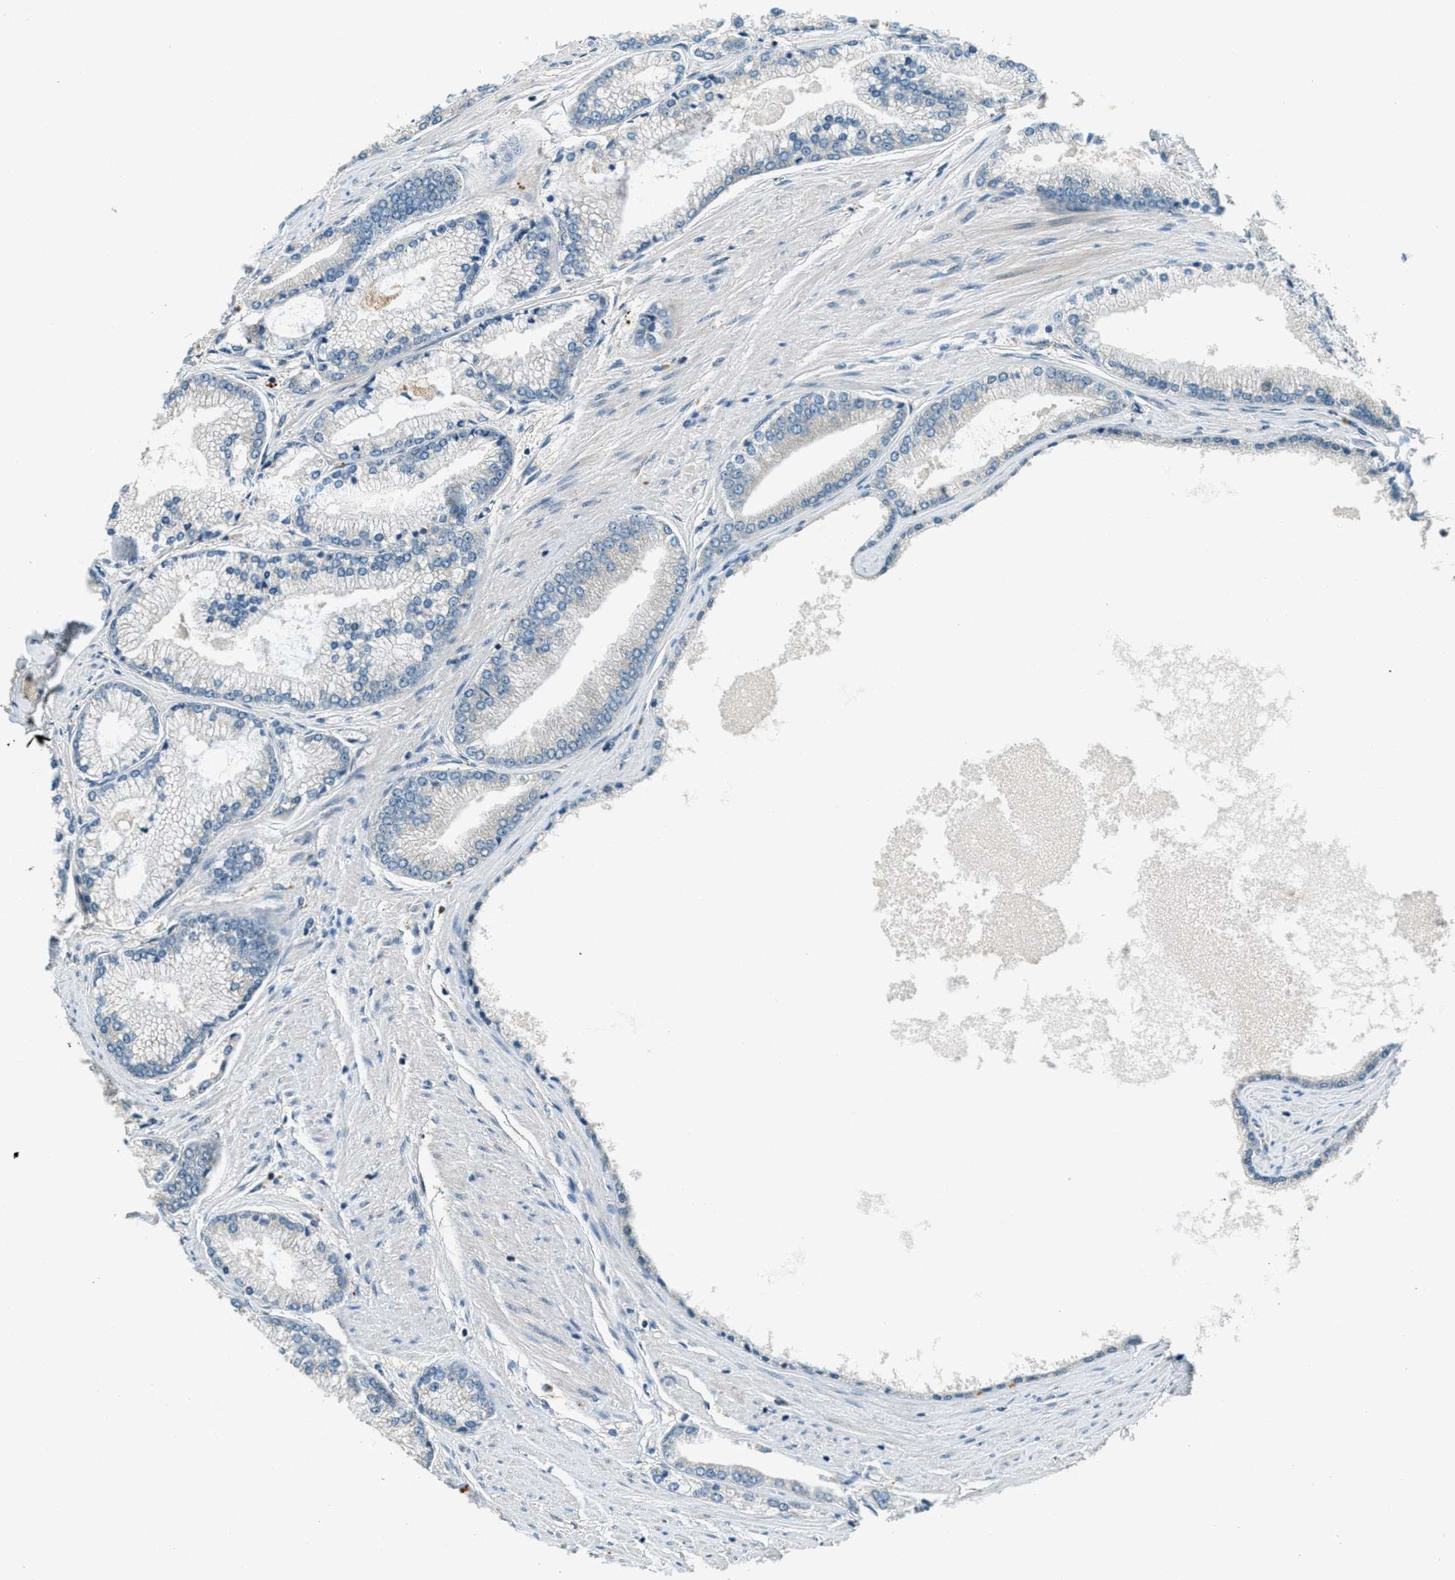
{"staining": {"intensity": "negative", "quantity": "none", "location": "none"}, "tissue": "prostate cancer", "cell_type": "Tumor cells", "image_type": "cancer", "snomed": [{"axis": "morphology", "description": "Adenocarcinoma, High grade"}, {"axis": "topography", "description": "Prostate"}], "caption": "High magnification brightfield microscopy of prostate adenocarcinoma (high-grade) stained with DAB (3,3'-diaminobenzidine) (brown) and counterstained with hematoxylin (blue): tumor cells show no significant positivity.", "gene": "PTPN23", "patient": {"sex": "male", "age": 61}}